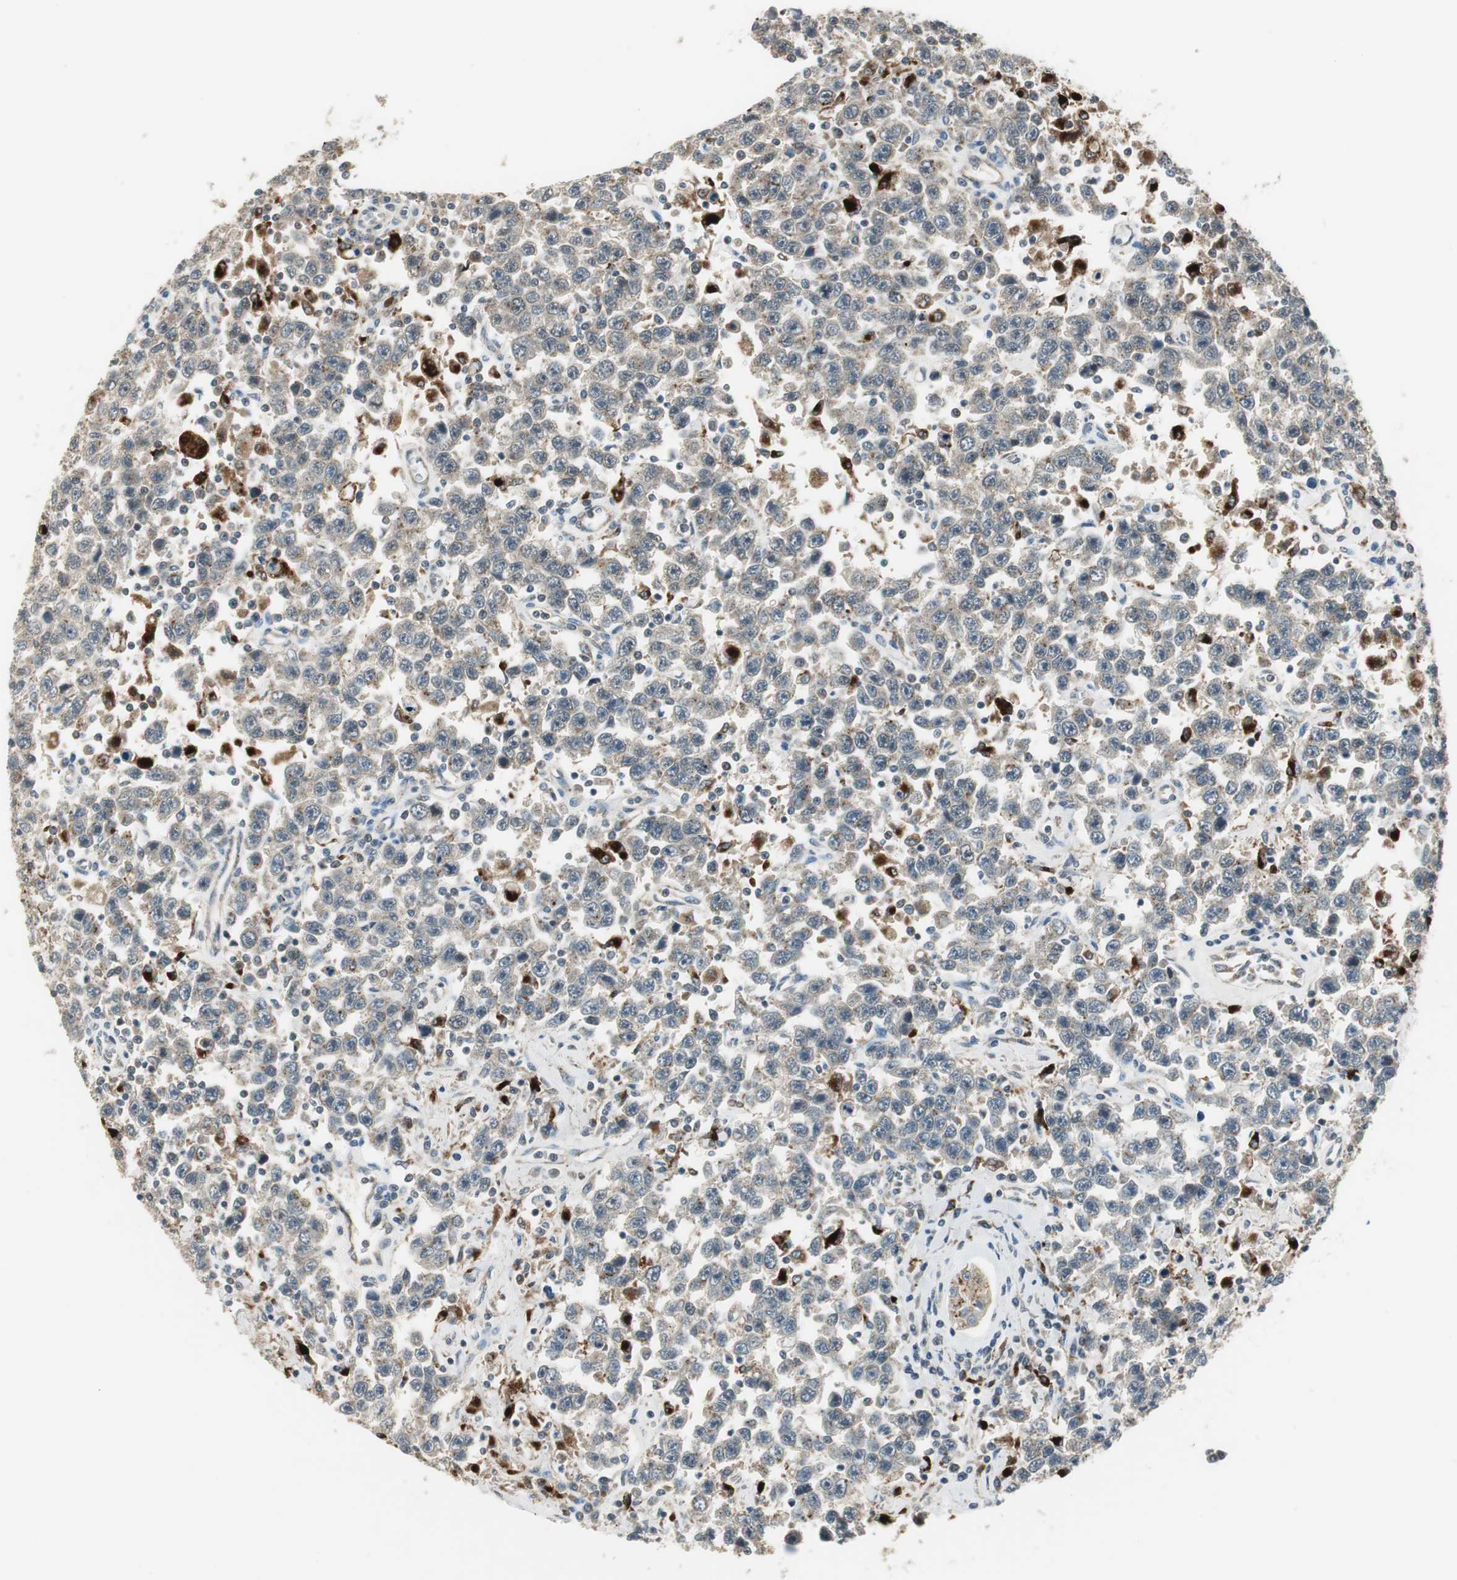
{"staining": {"intensity": "weak", "quantity": ">75%", "location": "cytoplasmic/membranous"}, "tissue": "testis cancer", "cell_type": "Tumor cells", "image_type": "cancer", "snomed": [{"axis": "morphology", "description": "Seminoma, NOS"}, {"axis": "topography", "description": "Testis"}], "caption": "Immunohistochemical staining of testis cancer (seminoma) demonstrates low levels of weak cytoplasmic/membranous protein positivity in about >75% of tumor cells.", "gene": "NCK1", "patient": {"sex": "male", "age": 41}}